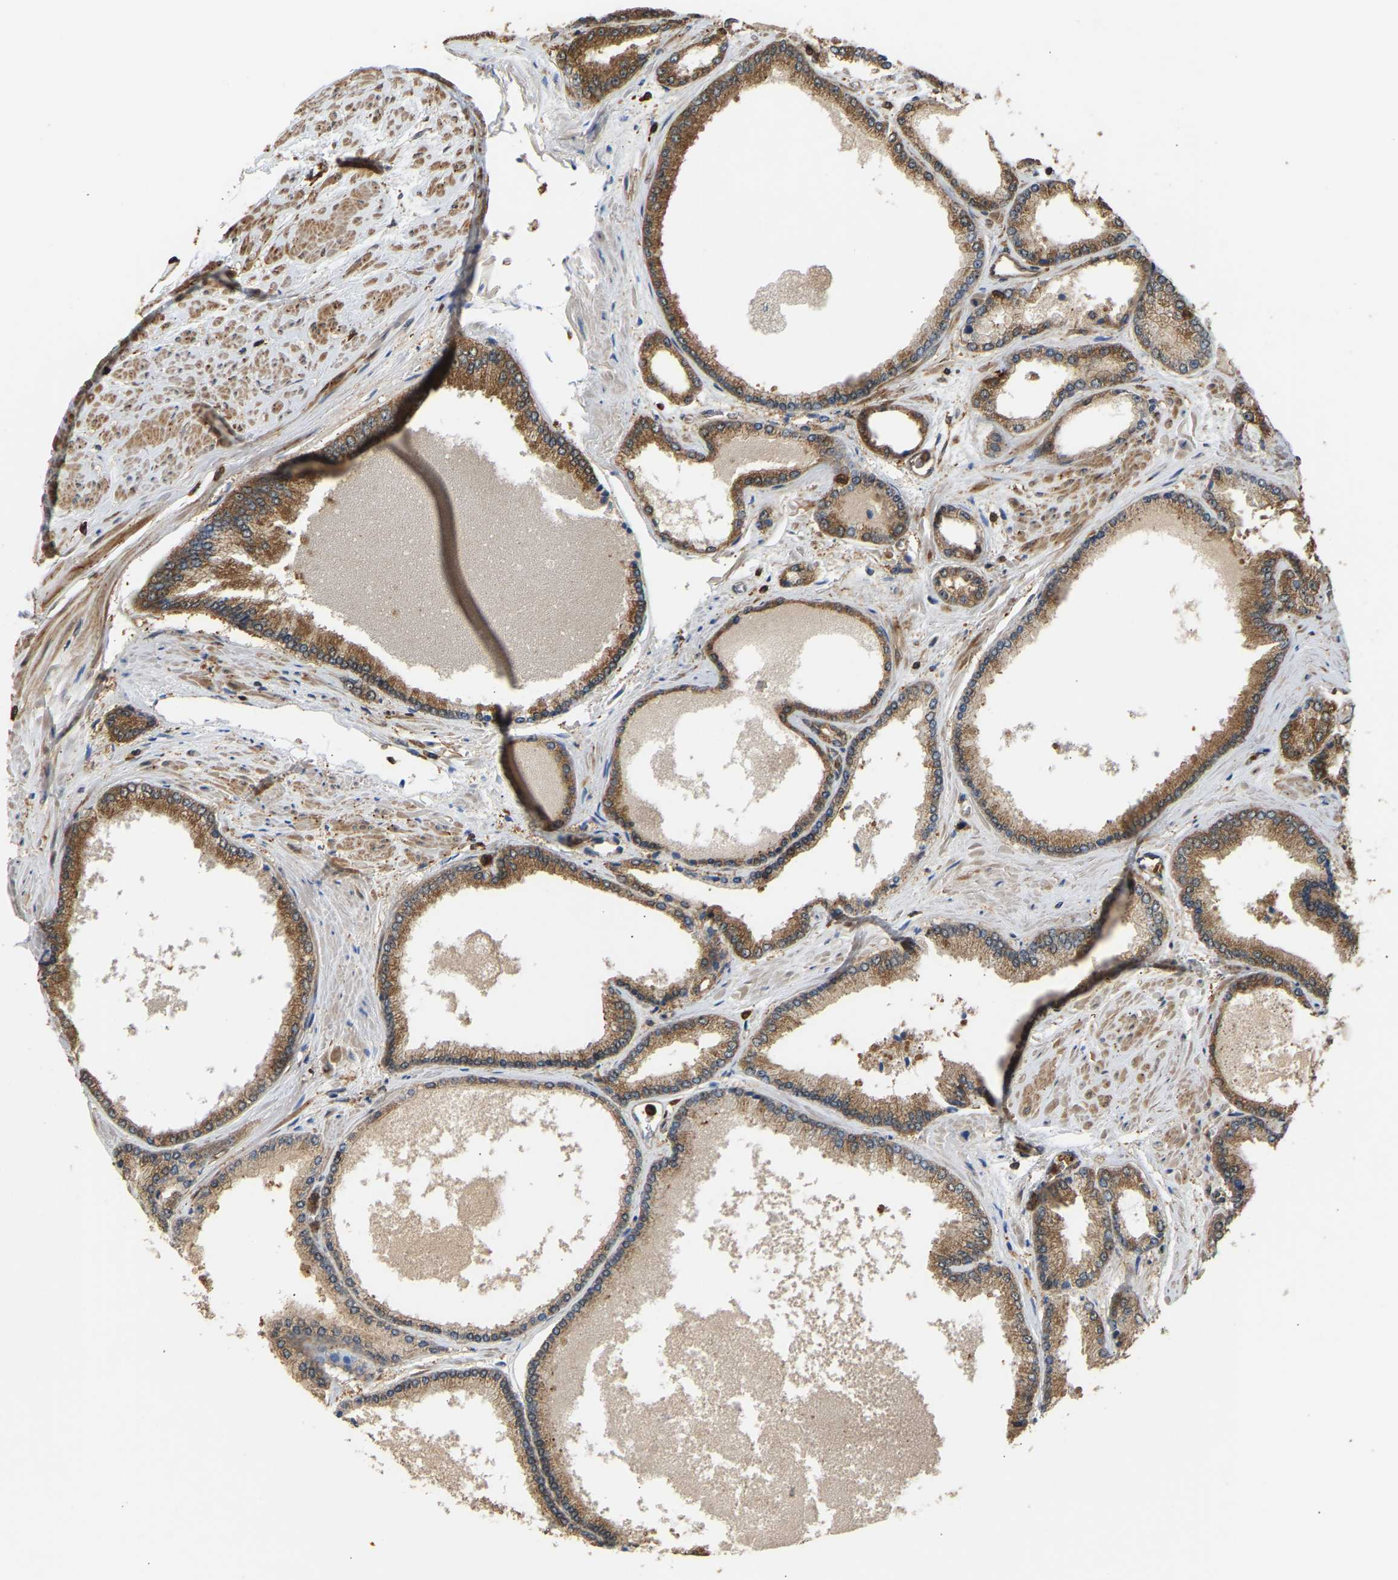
{"staining": {"intensity": "moderate", "quantity": ">75%", "location": "cytoplasmic/membranous"}, "tissue": "prostate cancer", "cell_type": "Tumor cells", "image_type": "cancer", "snomed": [{"axis": "morphology", "description": "Adenocarcinoma, High grade"}, {"axis": "topography", "description": "Prostate"}], "caption": "Moderate cytoplasmic/membranous protein positivity is present in about >75% of tumor cells in prostate cancer (adenocarcinoma (high-grade)).", "gene": "GOPC", "patient": {"sex": "male", "age": 61}}